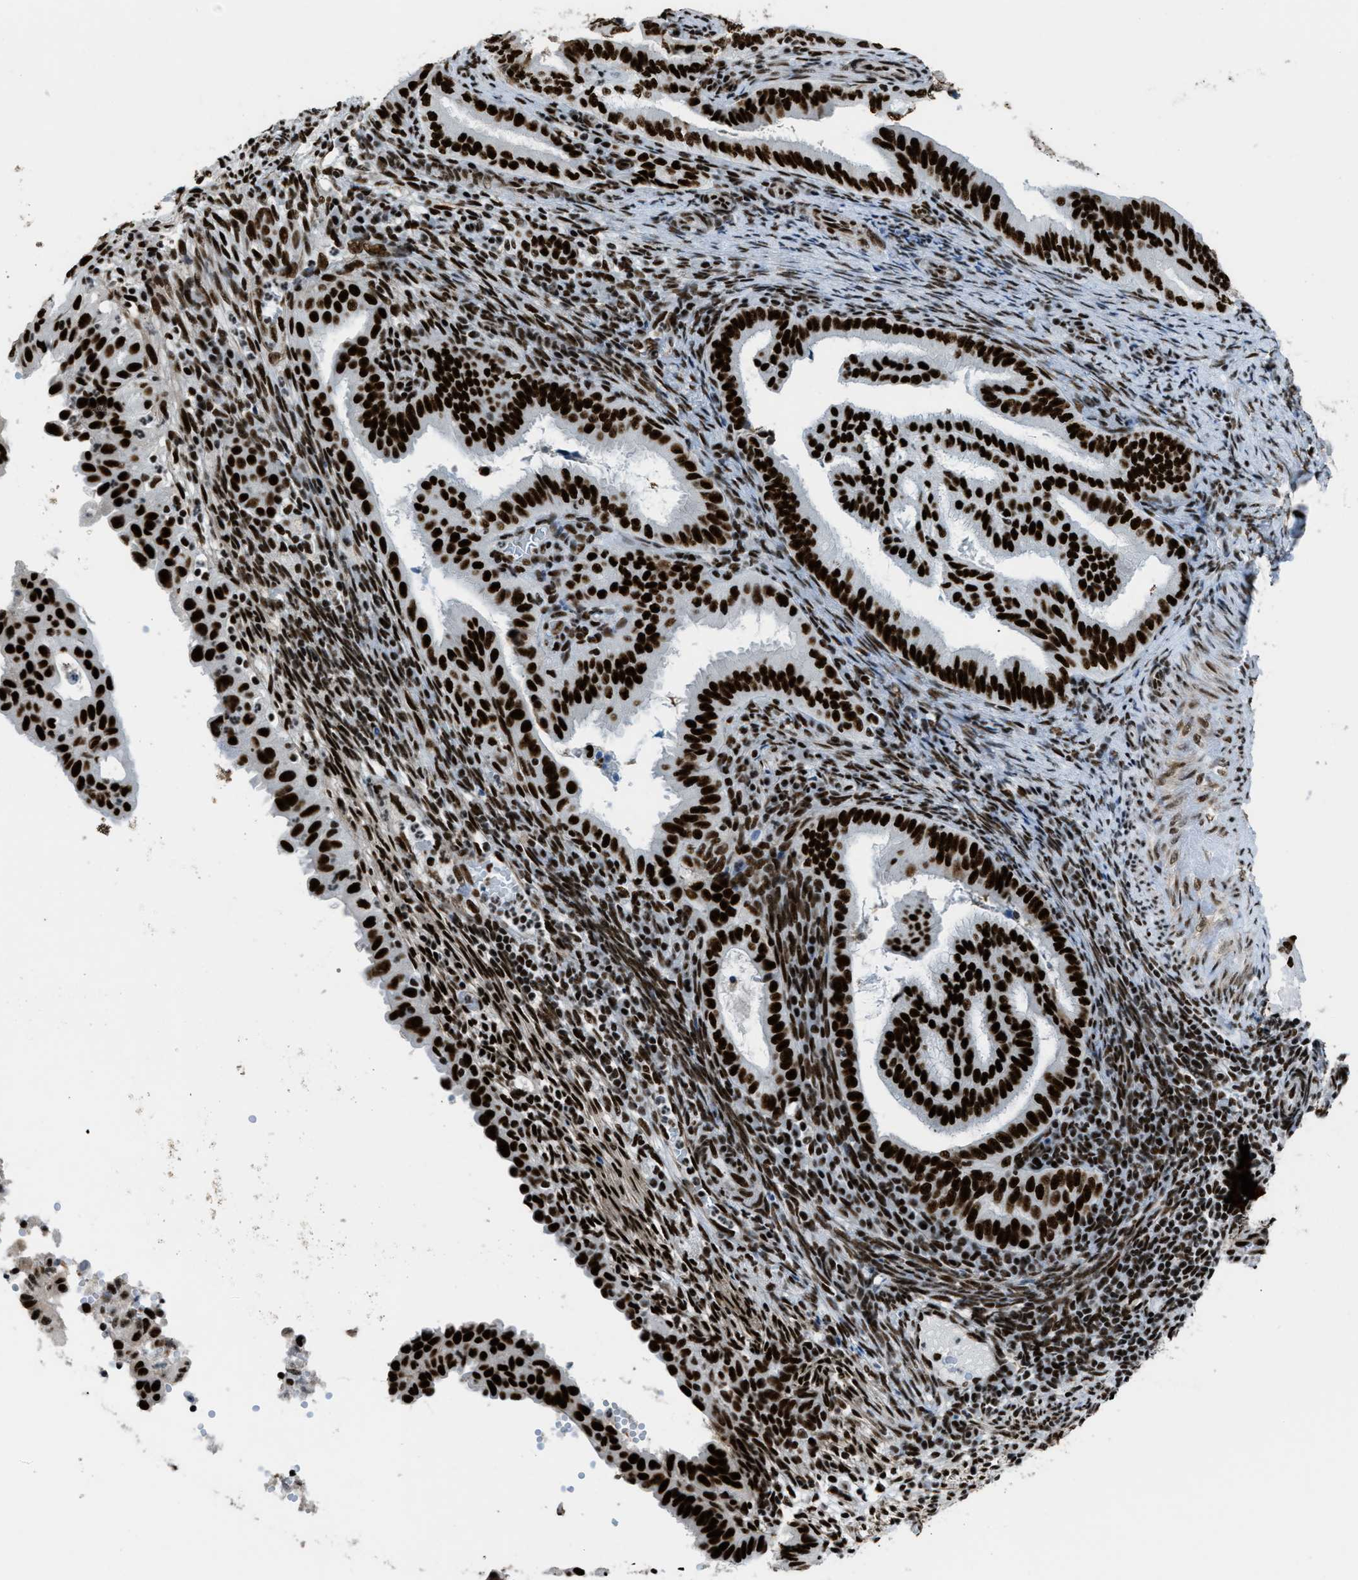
{"staining": {"intensity": "strong", "quantity": ">75%", "location": "nuclear"}, "tissue": "endometrial cancer", "cell_type": "Tumor cells", "image_type": "cancer", "snomed": [{"axis": "morphology", "description": "Adenocarcinoma, NOS"}, {"axis": "topography", "description": "Endometrium"}], "caption": "Immunohistochemistry micrograph of neoplastic tissue: adenocarcinoma (endometrial) stained using IHC exhibits high levels of strong protein expression localized specifically in the nuclear of tumor cells, appearing as a nuclear brown color.", "gene": "ZNF207", "patient": {"sex": "female", "age": 58}}